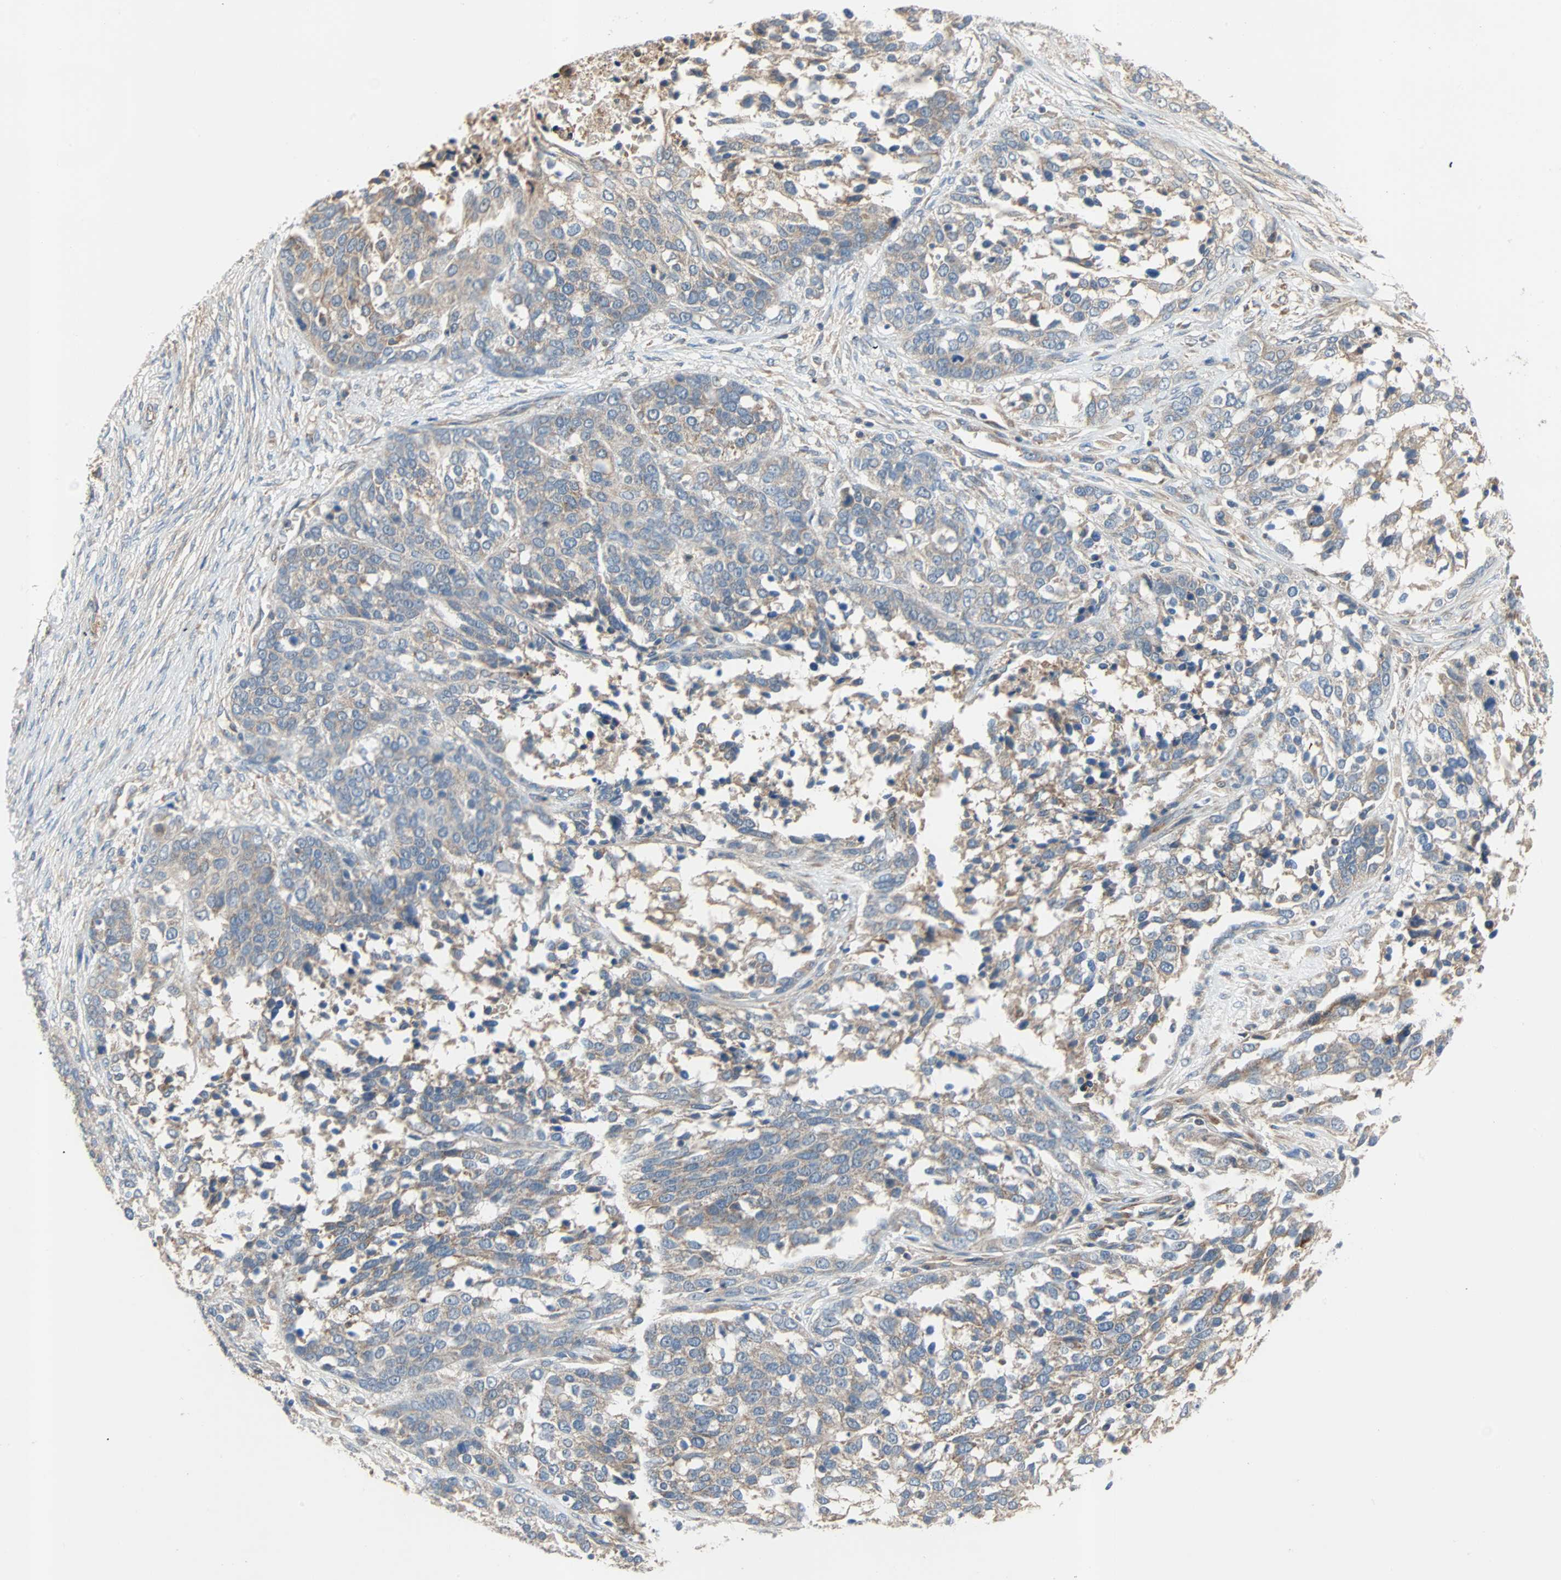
{"staining": {"intensity": "weak", "quantity": ">75%", "location": "cytoplasmic/membranous"}, "tissue": "ovarian cancer", "cell_type": "Tumor cells", "image_type": "cancer", "snomed": [{"axis": "morphology", "description": "Cystadenocarcinoma, serous, NOS"}, {"axis": "topography", "description": "Ovary"}], "caption": "The micrograph reveals staining of ovarian serous cystadenocarcinoma, revealing weak cytoplasmic/membranous protein staining (brown color) within tumor cells.", "gene": "XYLT1", "patient": {"sex": "female", "age": 44}}